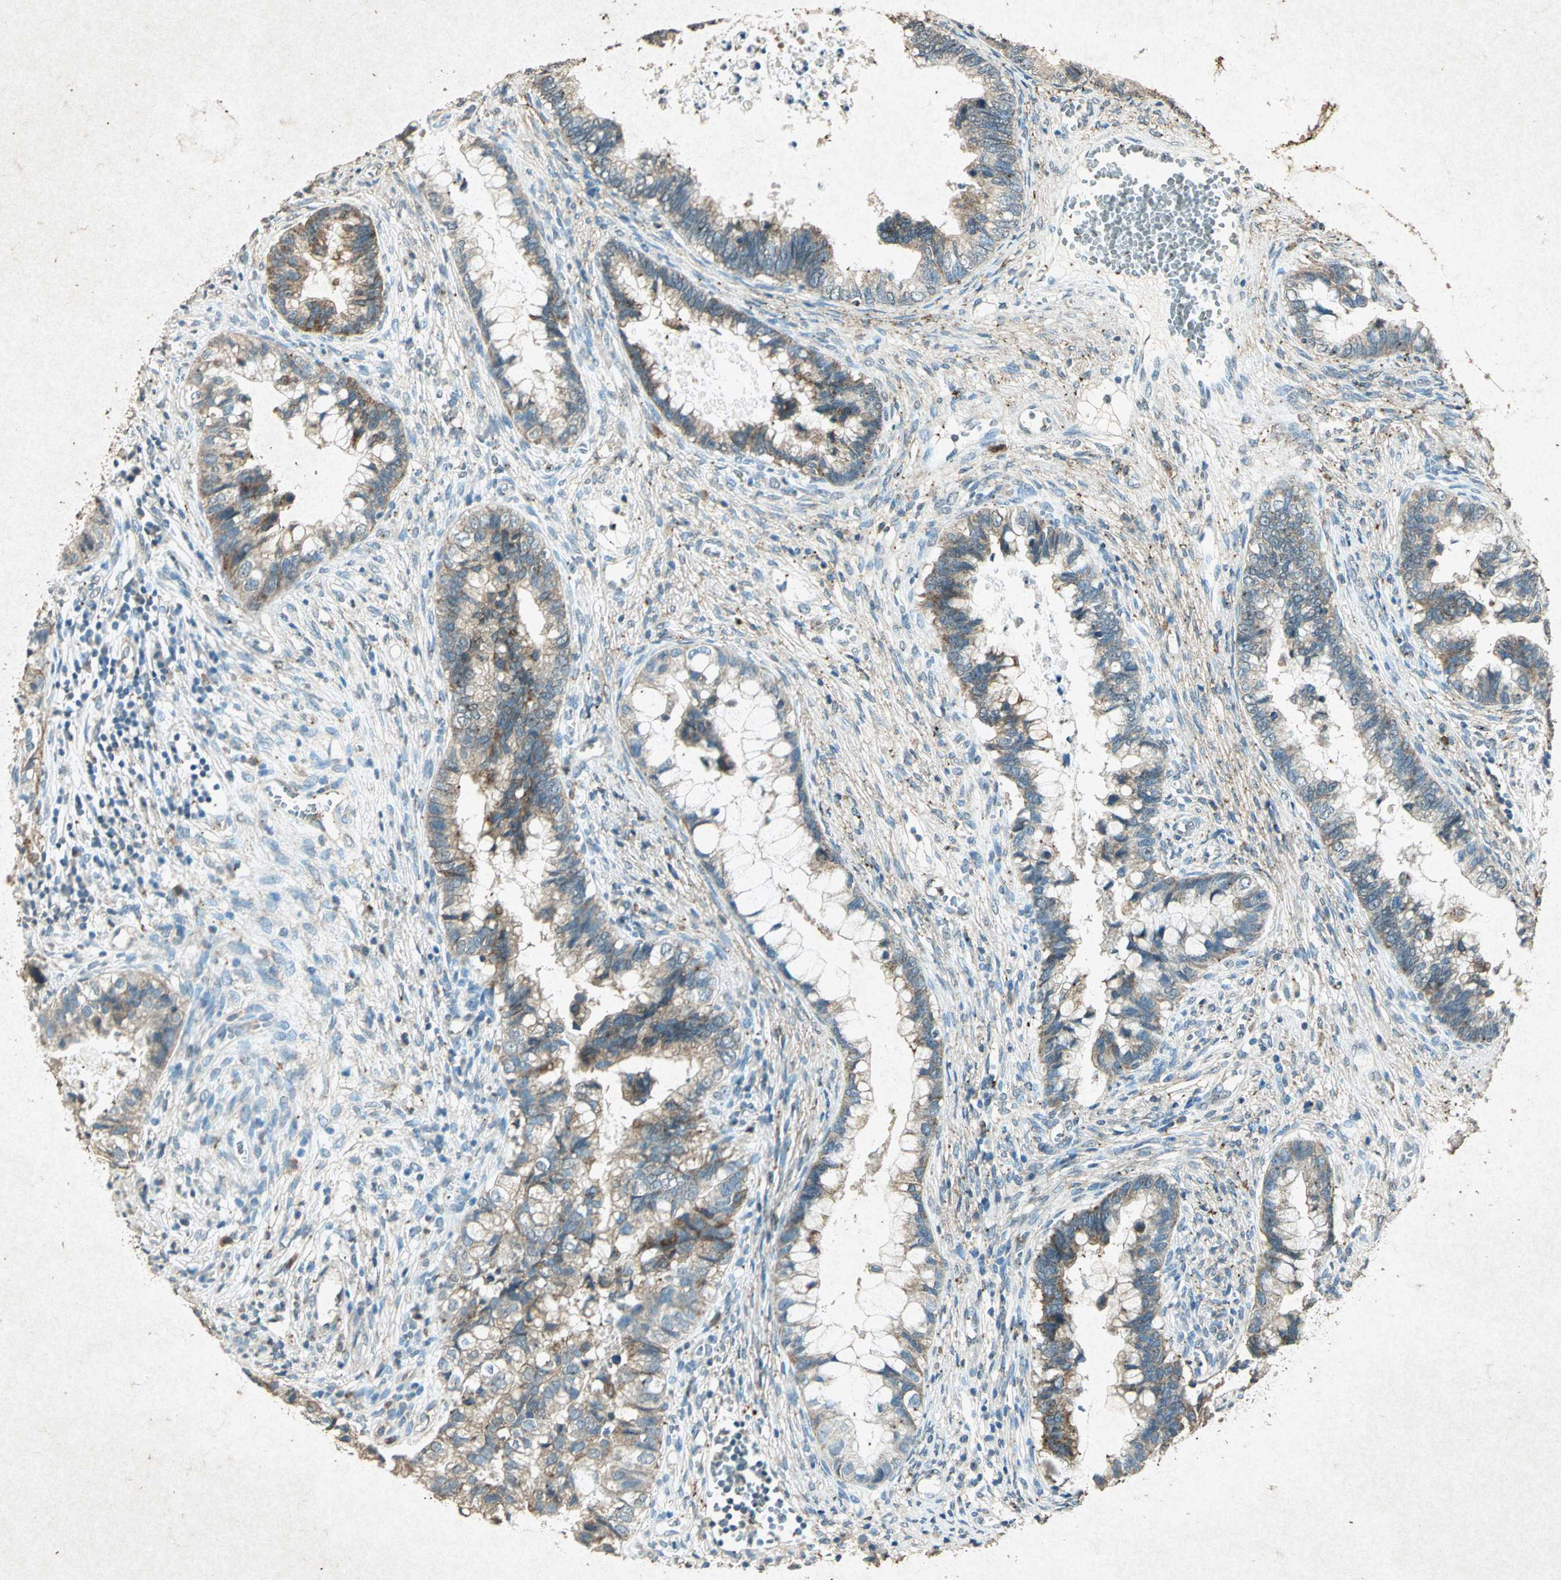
{"staining": {"intensity": "moderate", "quantity": "25%-75%", "location": "cytoplasmic/membranous"}, "tissue": "cervical cancer", "cell_type": "Tumor cells", "image_type": "cancer", "snomed": [{"axis": "morphology", "description": "Adenocarcinoma, NOS"}, {"axis": "topography", "description": "Cervix"}], "caption": "Protein expression by IHC shows moderate cytoplasmic/membranous staining in about 25%-75% of tumor cells in cervical adenocarcinoma.", "gene": "PSEN1", "patient": {"sex": "female", "age": 44}}